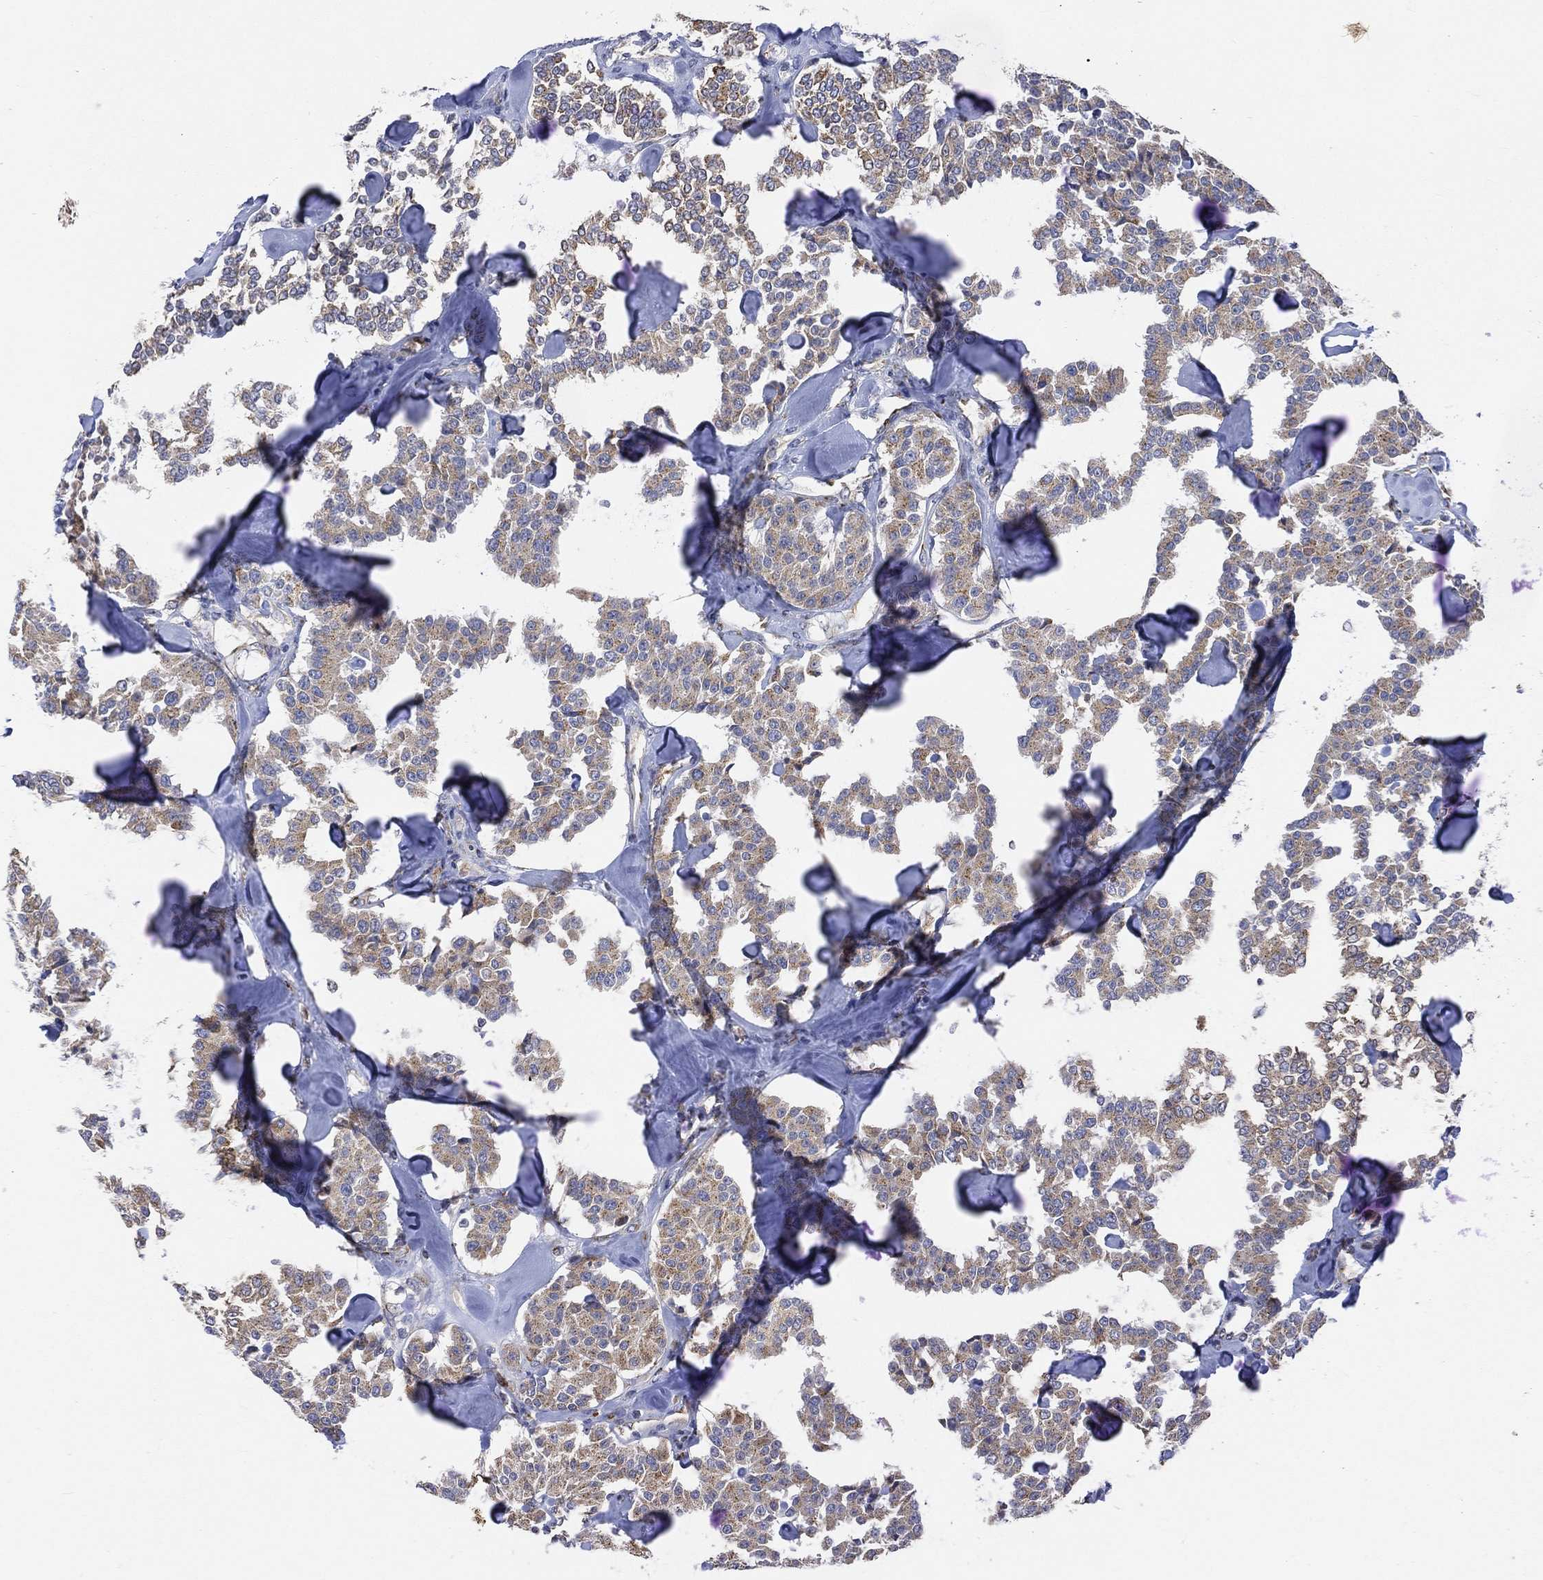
{"staining": {"intensity": "moderate", "quantity": ">75%", "location": "cytoplasmic/membranous"}, "tissue": "carcinoid", "cell_type": "Tumor cells", "image_type": "cancer", "snomed": [{"axis": "morphology", "description": "Carcinoid, malignant, NOS"}, {"axis": "topography", "description": "Pancreas"}], "caption": "Moderate cytoplasmic/membranous protein expression is identified in about >75% of tumor cells in malignant carcinoid.", "gene": "TICAM1", "patient": {"sex": "male", "age": 41}}